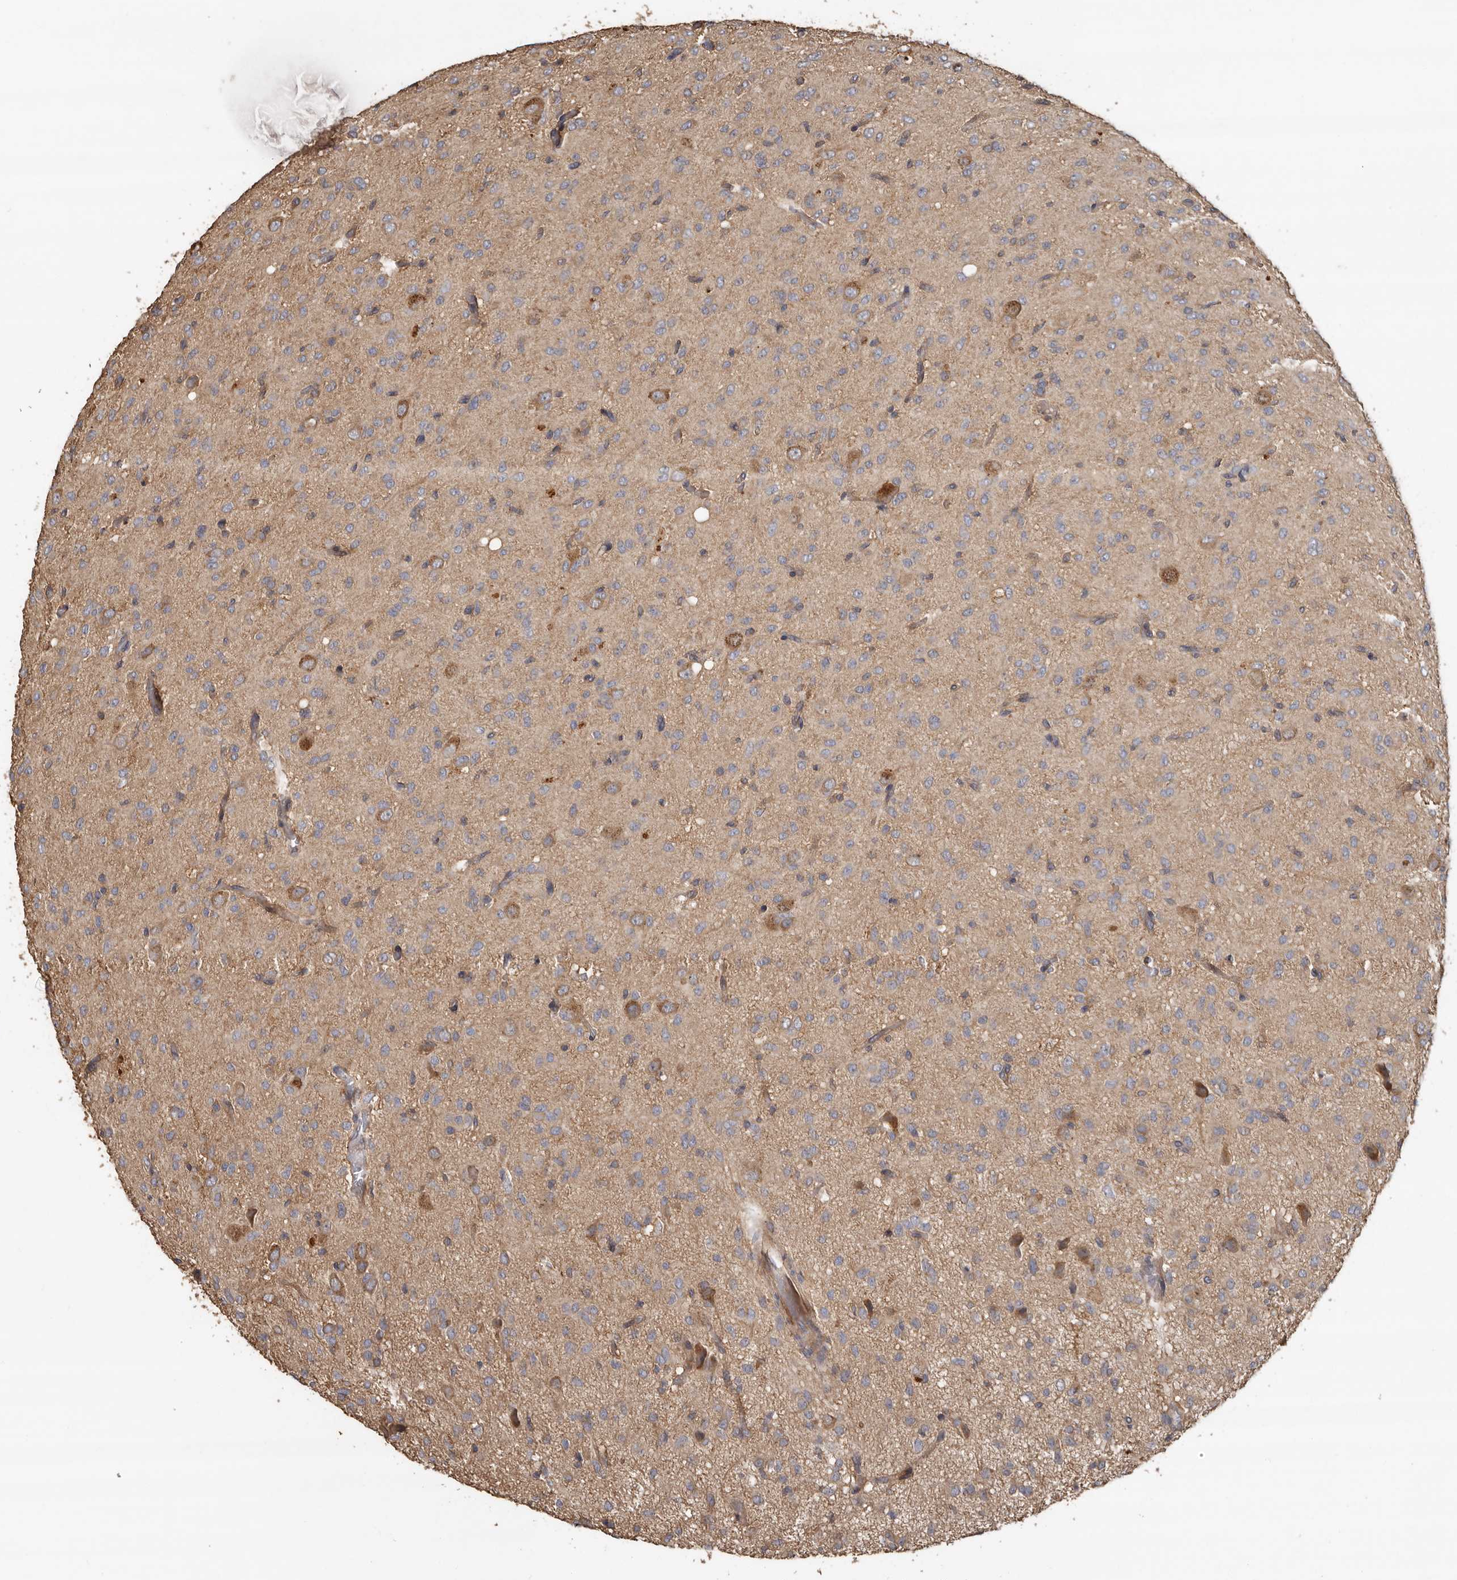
{"staining": {"intensity": "weak", "quantity": "<25%", "location": "cytoplasmic/membranous"}, "tissue": "glioma", "cell_type": "Tumor cells", "image_type": "cancer", "snomed": [{"axis": "morphology", "description": "Glioma, malignant, High grade"}, {"axis": "topography", "description": "Brain"}], "caption": "Glioma was stained to show a protein in brown. There is no significant expression in tumor cells.", "gene": "FLCN", "patient": {"sex": "female", "age": 59}}